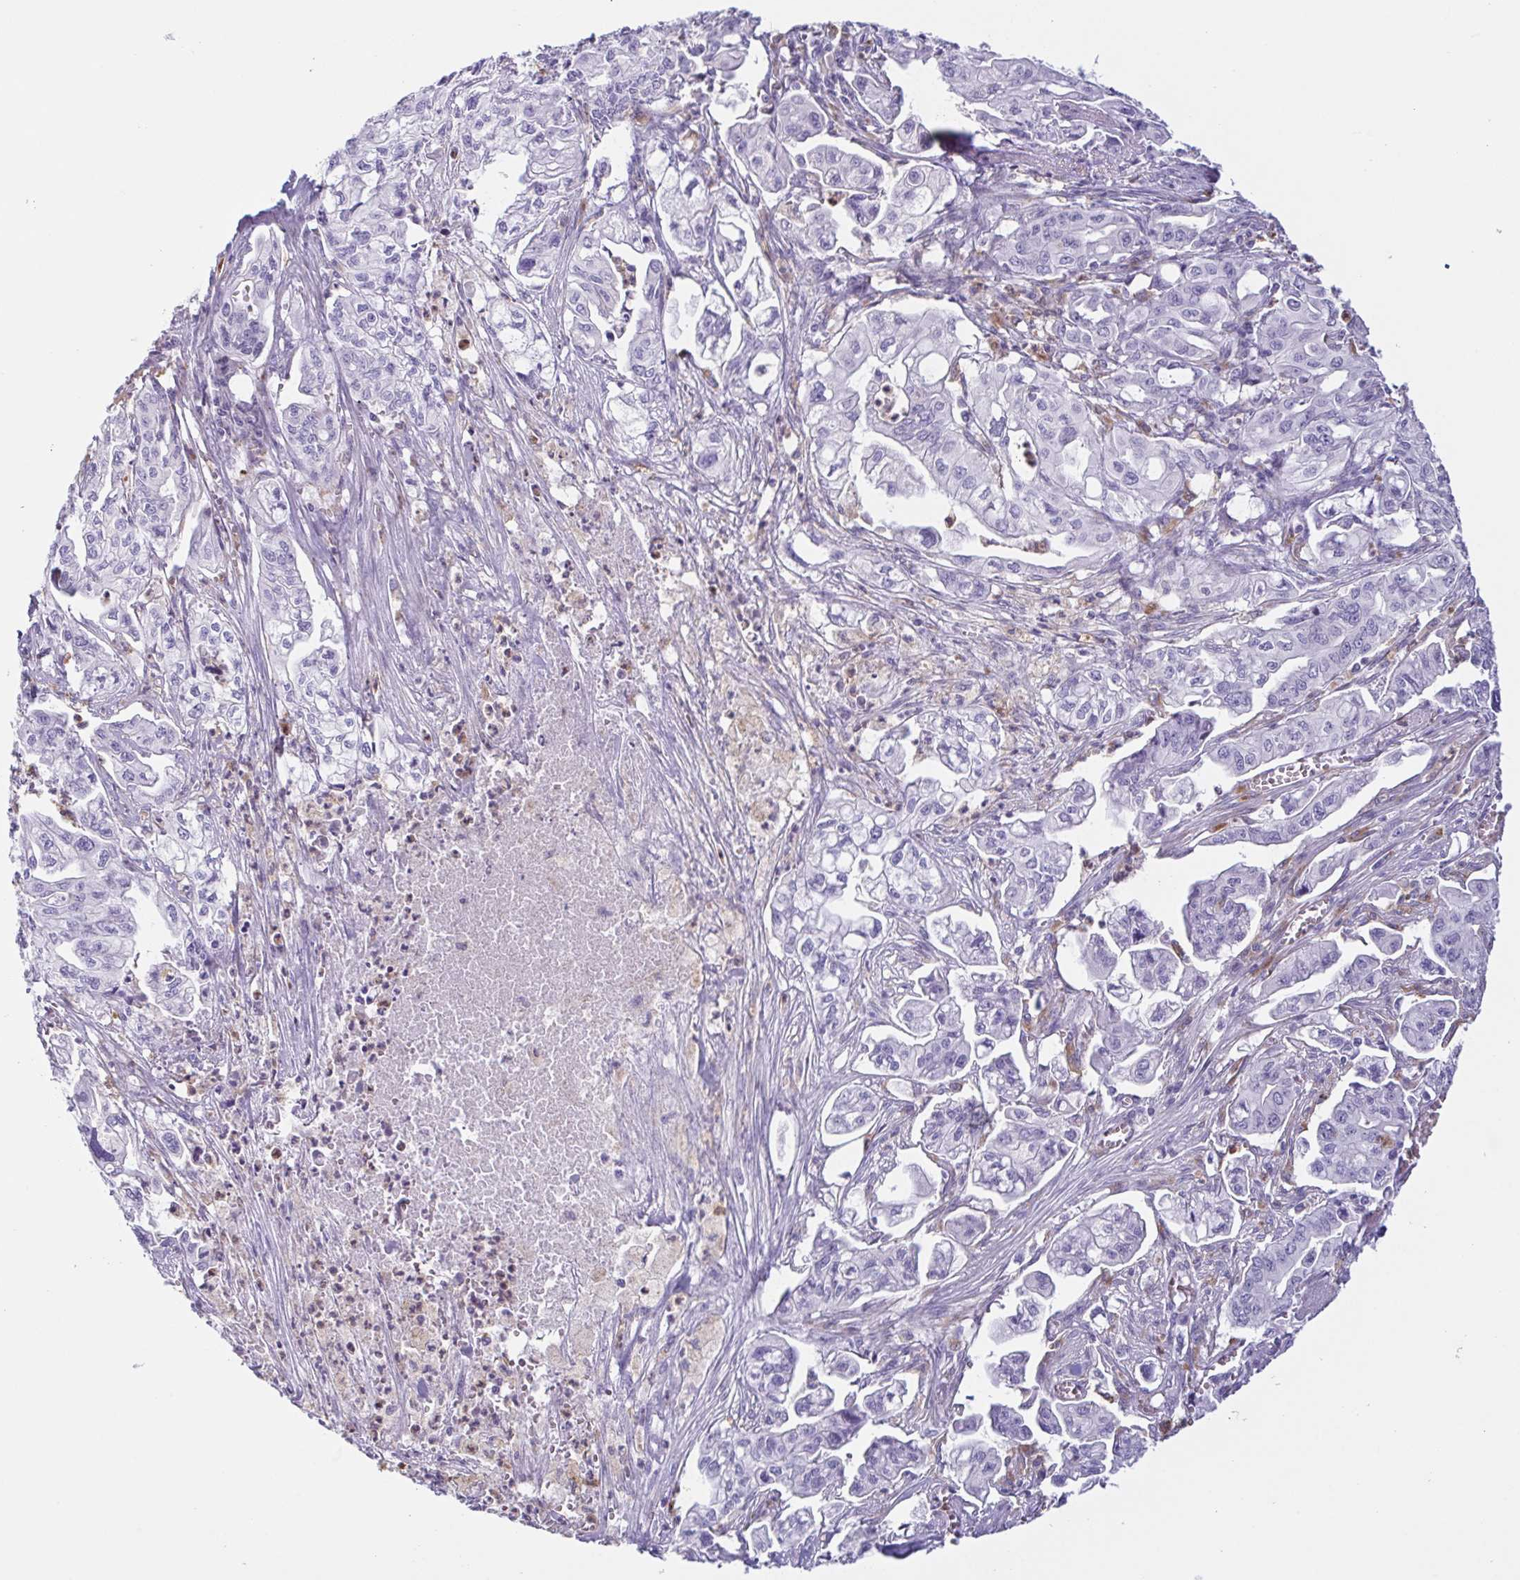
{"staining": {"intensity": "negative", "quantity": "none", "location": "none"}, "tissue": "pancreatic cancer", "cell_type": "Tumor cells", "image_type": "cancer", "snomed": [{"axis": "morphology", "description": "Adenocarcinoma, NOS"}, {"axis": "topography", "description": "Pancreas"}], "caption": "This is an immunohistochemistry histopathology image of human pancreatic adenocarcinoma. There is no staining in tumor cells.", "gene": "ATP6V1G2", "patient": {"sex": "male", "age": 68}}